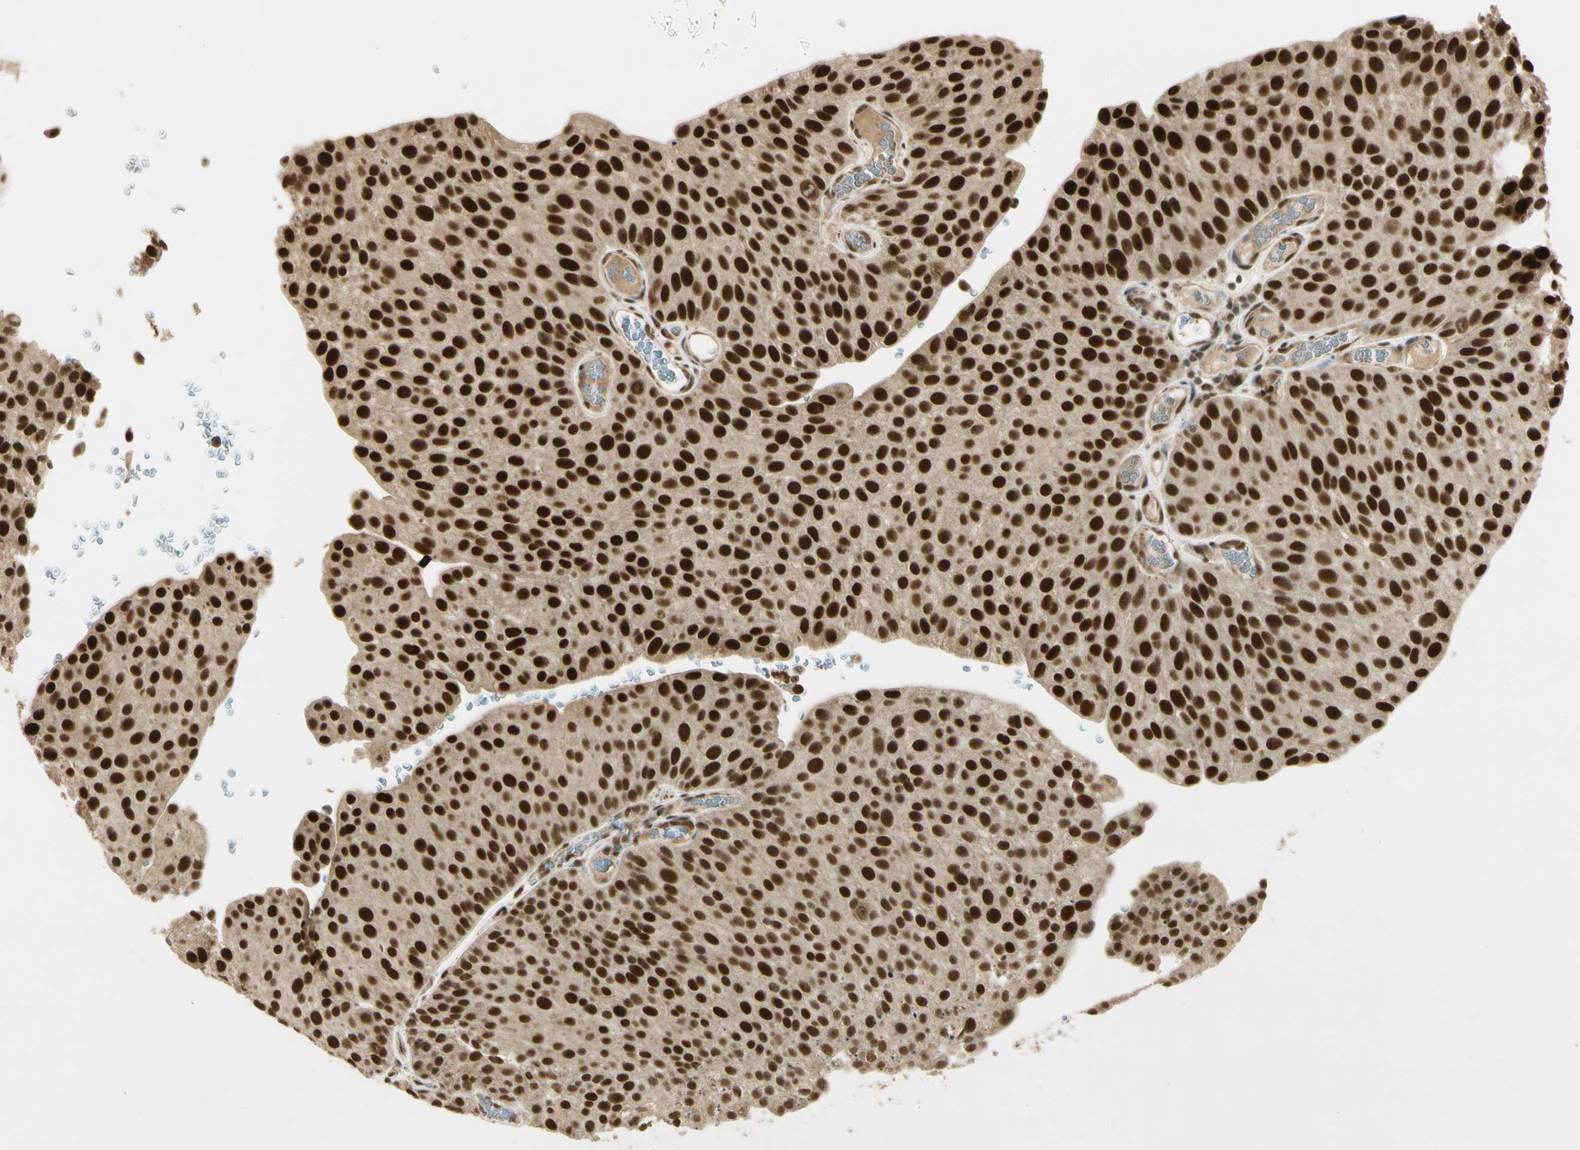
{"staining": {"intensity": "strong", "quantity": ">75%", "location": "cytoplasmic/membranous,nuclear"}, "tissue": "urothelial cancer", "cell_type": "Tumor cells", "image_type": "cancer", "snomed": [{"axis": "morphology", "description": "Urothelial carcinoma, Low grade"}, {"axis": "topography", "description": "Smooth muscle"}, {"axis": "topography", "description": "Urinary bladder"}], "caption": "Approximately >75% of tumor cells in urothelial carcinoma (low-grade) demonstrate strong cytoplasmic/membranous and nuclear protein expression as visualized by brown immunohistochemical staining.", "gene": "ZNF135", "patient": {"sex": "male", "age": 60}}